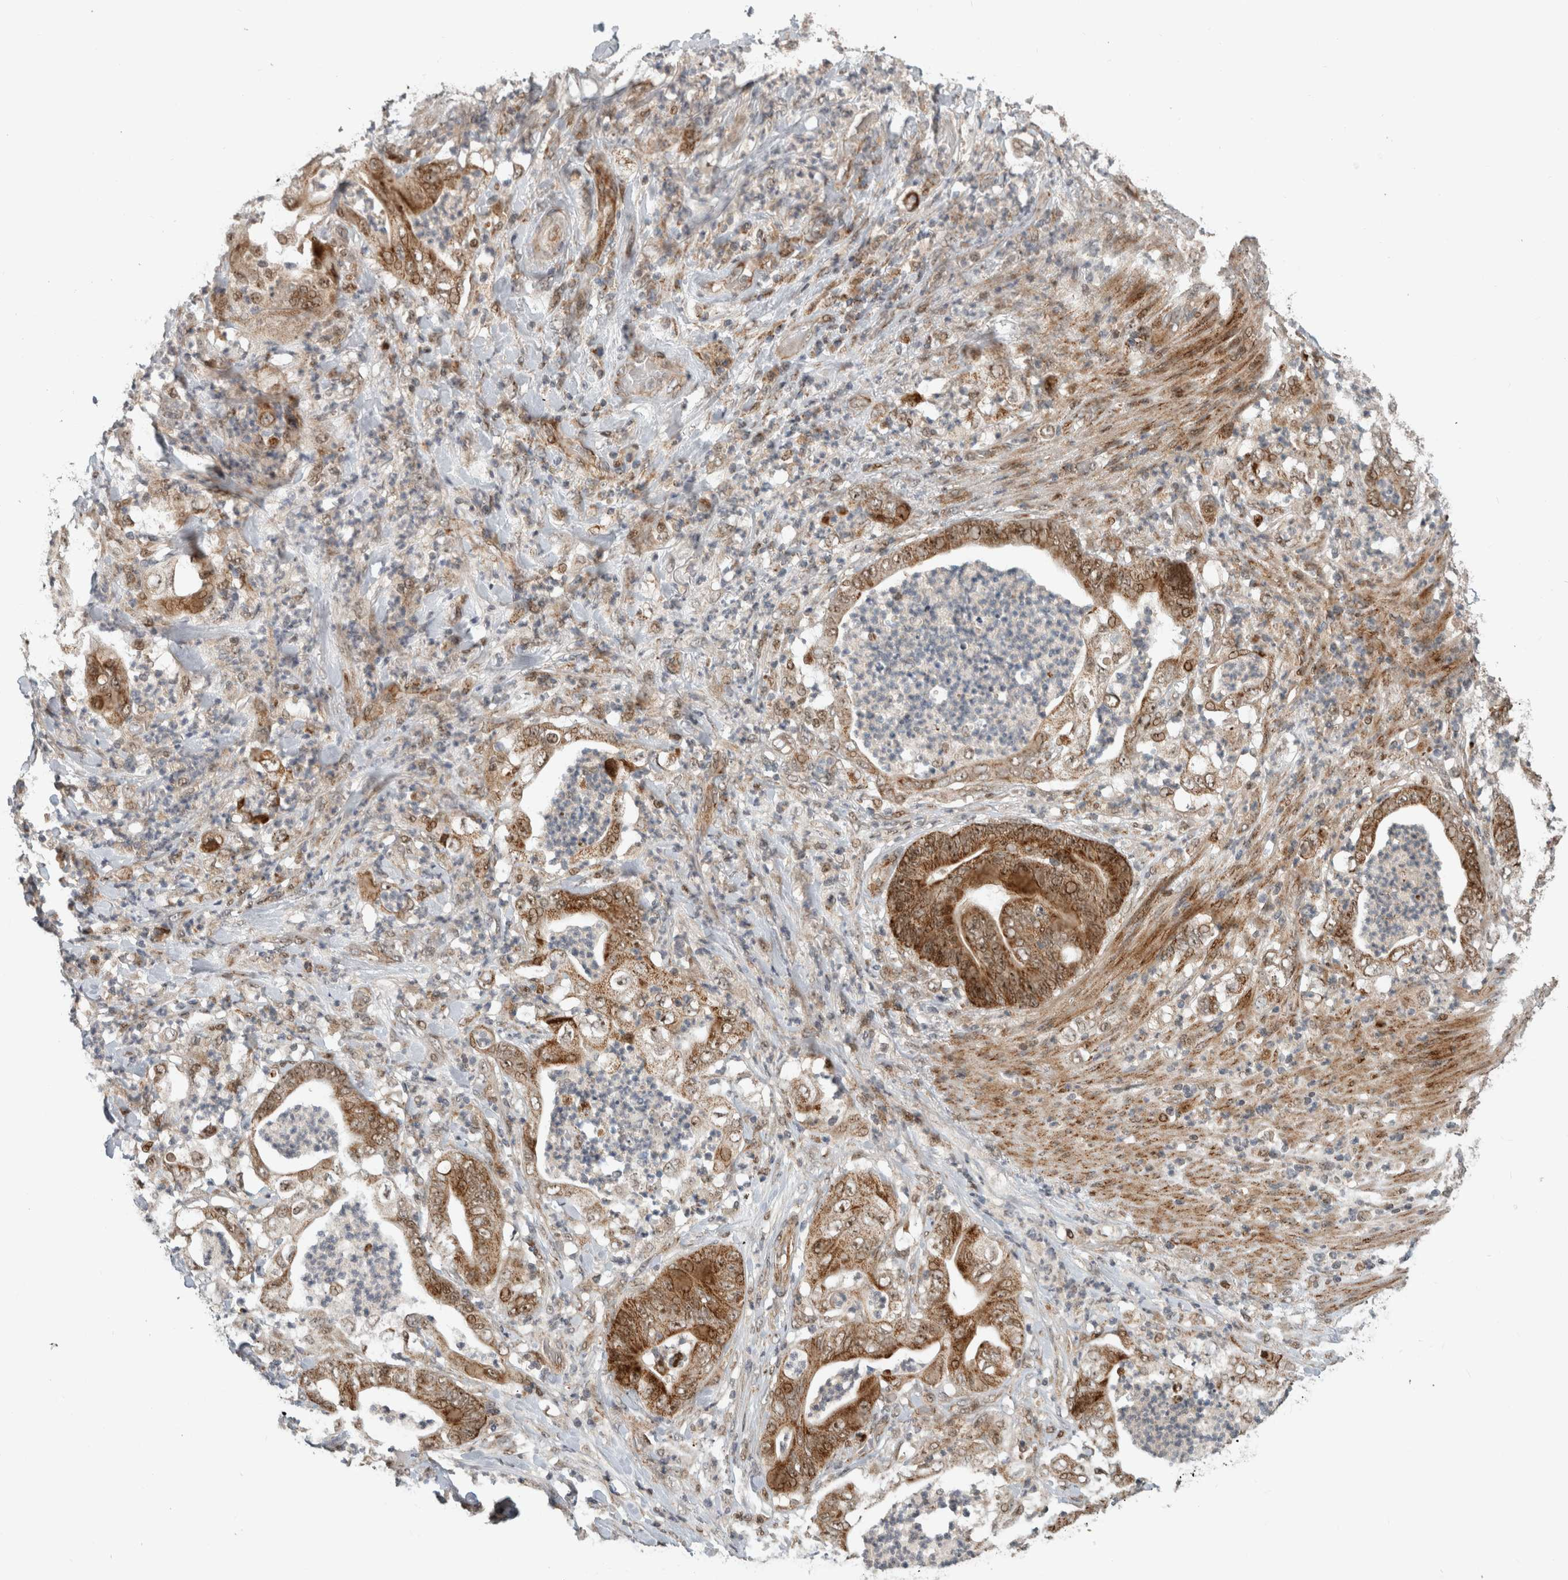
{"staining": {"intensity": "moderate", "quantity": ">75%", "location": "cytoplasmic/membranous,nuclear"}, "tissue": "stomach cancer", "cell_type": "Tumor cells", "image_type": "cancer", "snomed": [{"axis": "morphology", "description": "Adenocarcinoma, NOS"}, {"axis": "topography", "description": "Stomach"}], "caption": "High-power microscopy captured an IHC image of adenocarcinoma (stomach), revealing moderate cytoplasmic/membranous and nuclear expression in approximately >75% of tumor cells. (Brightfield microscopy of DAB IHC at high magnification).", "gene": "INSRR", "patient": {"sex": "female", "age": 73}}